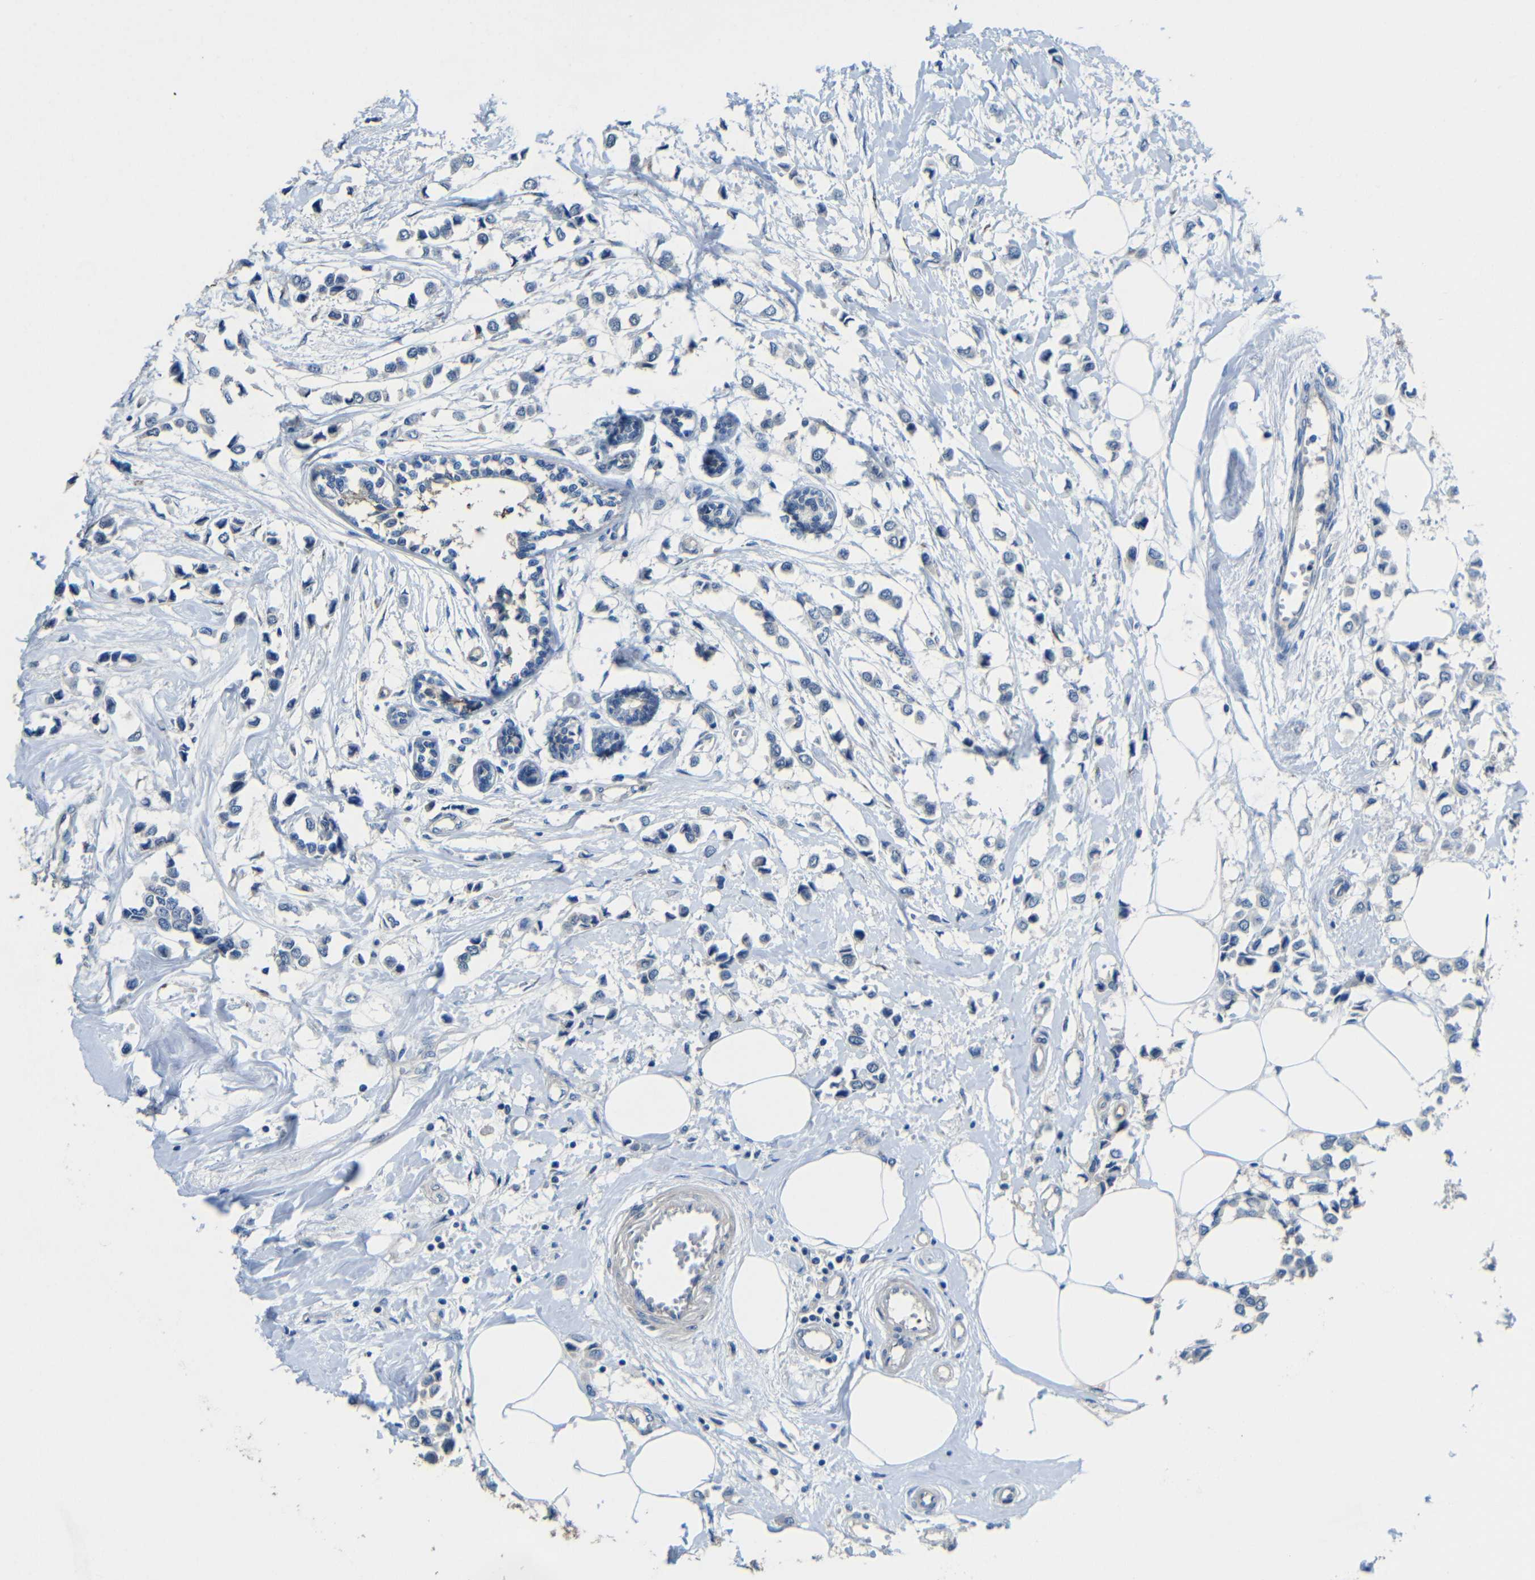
{"staining": {"intensity": "negative", "quantity": "none", "location": "none"}, "tissue": "breast cancer", "cell_type": "Tumor cells", "image_type": "cancer", "snomed": [{"axis": "morphology", "description": "Lobular carcinoma"}, {"axis": "topography", "description": "Breast"}], "caption": "An immunohistochemistry (IHC) histopathology image of breast cancer (lobular carcinoma) is shown. There is no staining in tumor cells of breast cancer (lobular carcinoma).", "gene": "ZNF90", "patient": {"sex": "female", "age": 51}}